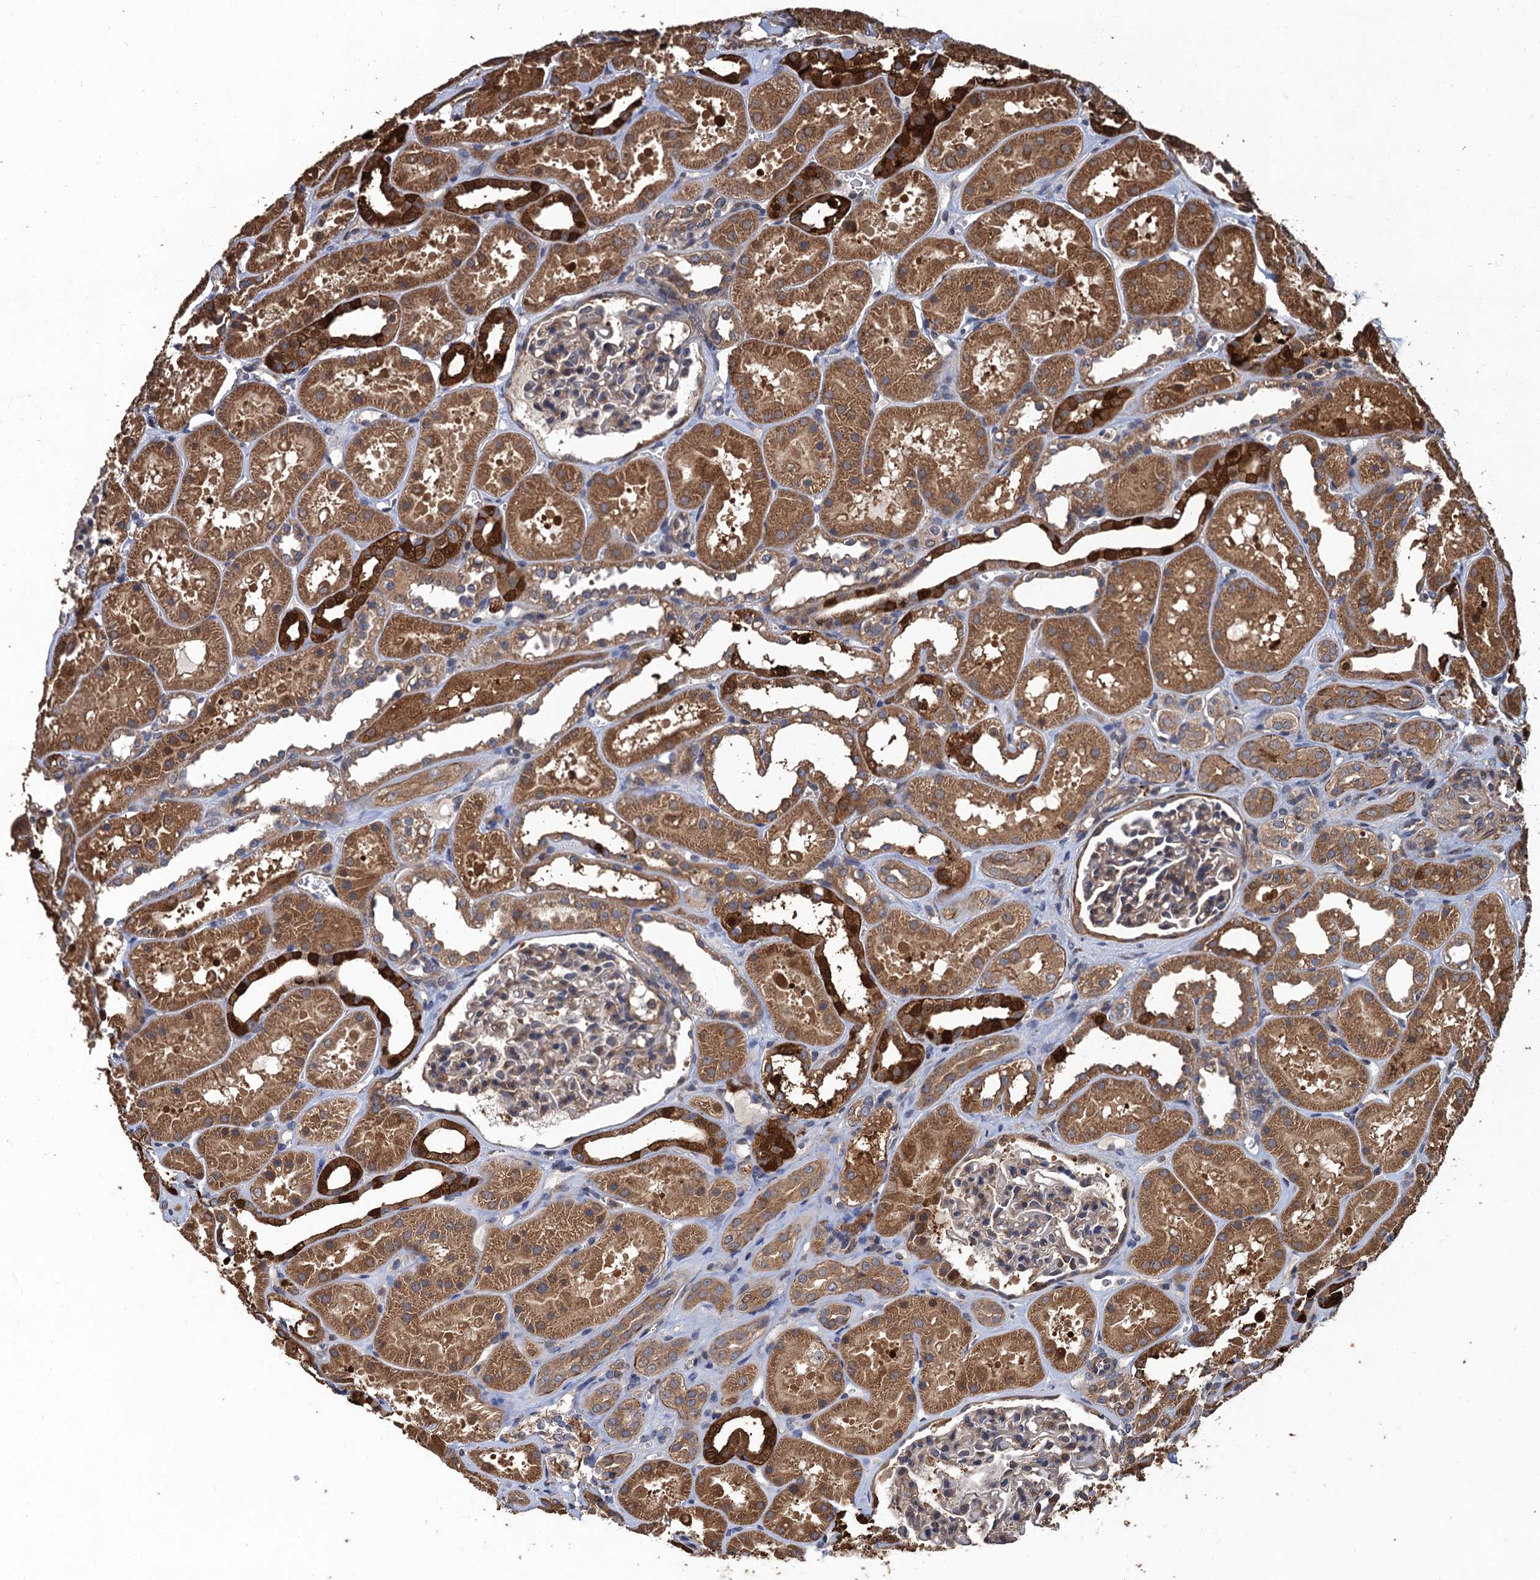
{"staining": {"intensity": "weak", "quantity": "25%-75%", "location": "cytoplasmic/membranous"}, "tissue": "kidney", "cell_type": "Cells in glomeruli", "image_type": "normal", "snomed": [{"axis": "morphology", "description": "Normal tissue, NOS"}, {"axis": "topography", "description": "Kidney"}], "caption": "Kidney stained for a protein reveals weak cytoplasmic/membranous positivity in cells in glomeruli. The protein of interest is stained brown, and the nuclei are stained in blue (DAB (3,3'-diaminobenzidine) IHC with brightfield microscopy, high magnification).", "gene": "PPP4R1", "patient": {"sex": "female", "age": 41}}